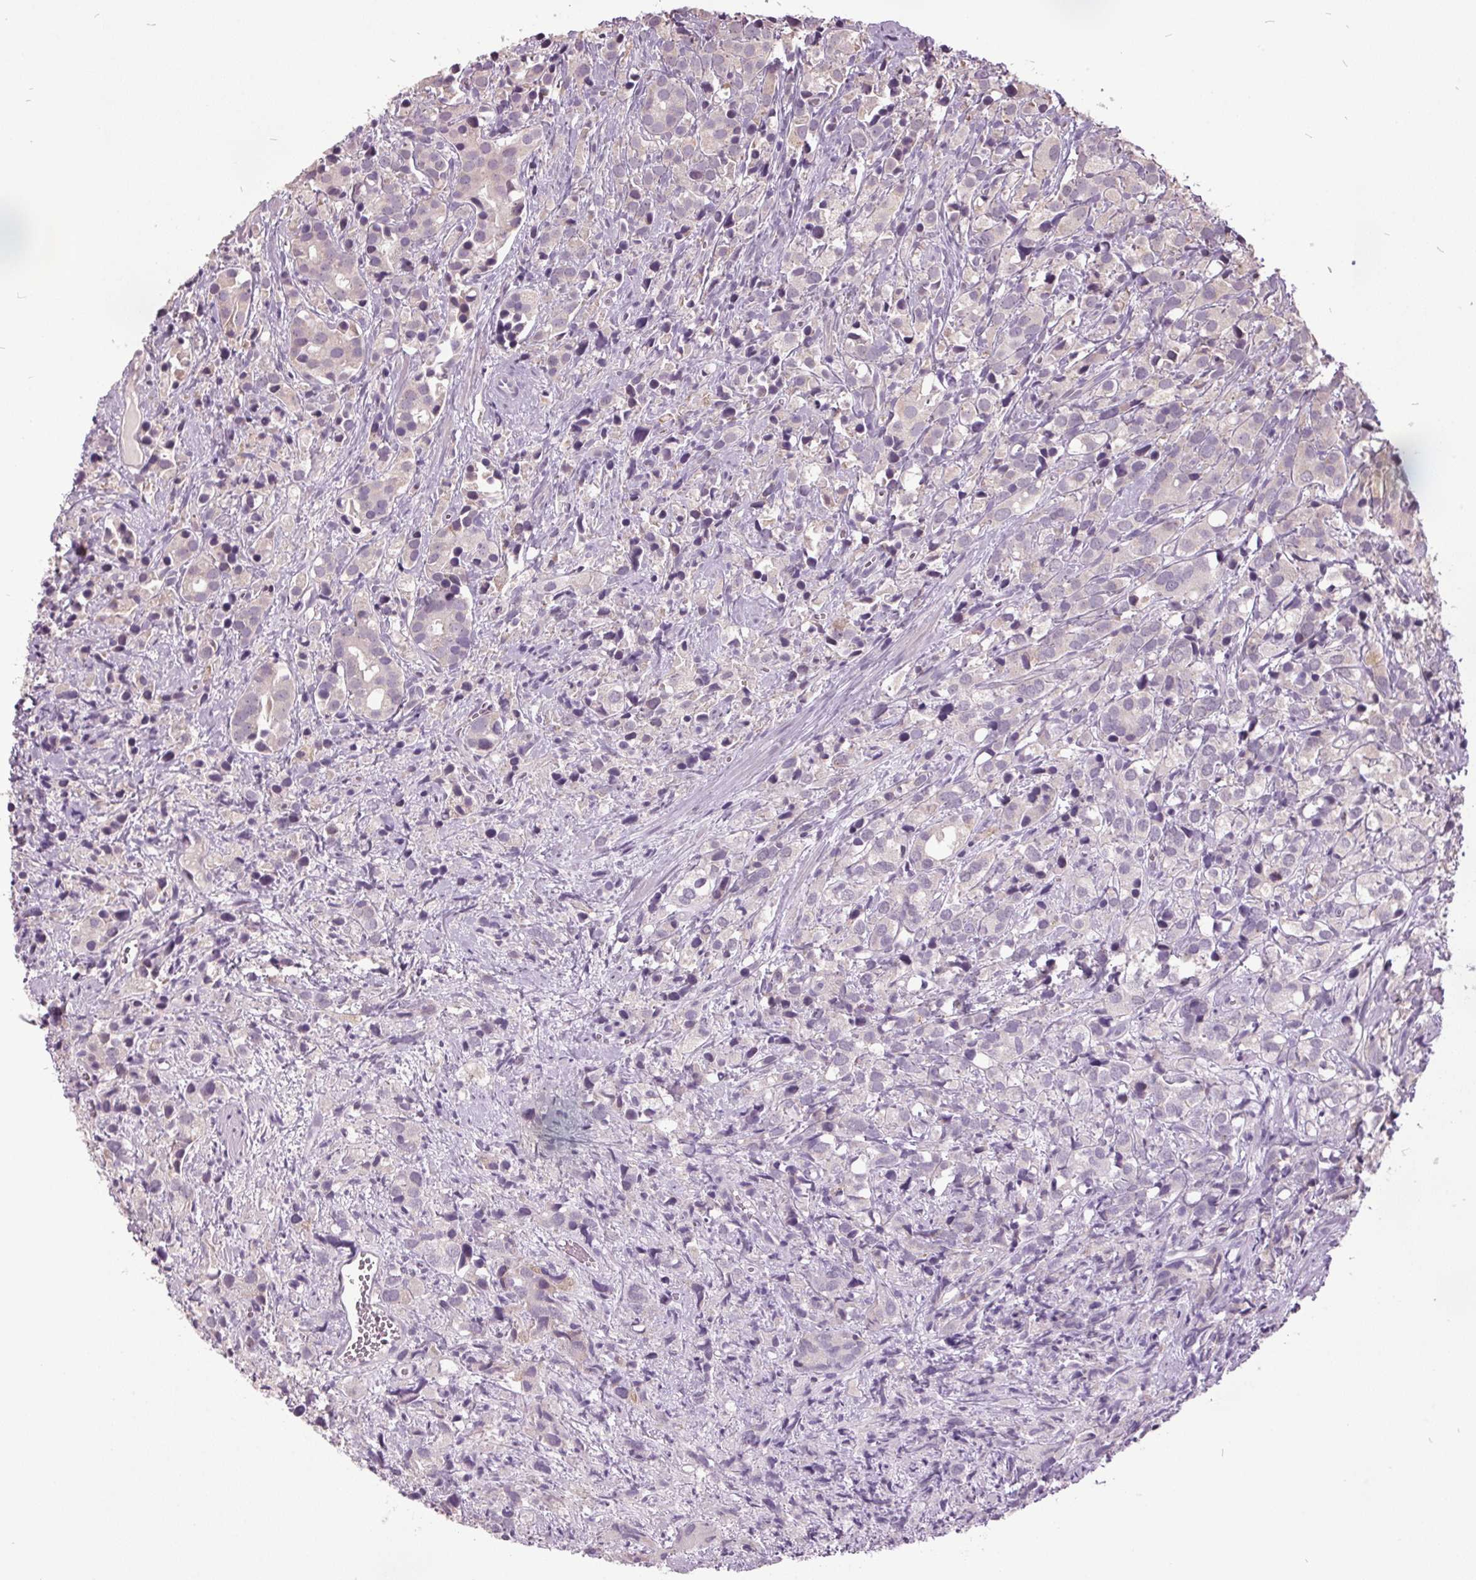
{"staining": {"intensity": "negative", "quantity": "none", "location": "none"}, "tissue": "prostate cancer", "cell_type": "Tumor cells", "image_type": "cancer", "snomed": [{"axis": "morphology", "description": "Adenocarcinoma, High grade"}, {"axis": "topography", "description": "Prostate"}], "caption": "A micrograph of human adenocarcinoma (high-grade) (prostate) is negative for staining in tumor cells. The staining was performed using DAB to visualize the protein expression in brown, while the nuclei were stained in blue with hematoxylin (Magnification: 20x).", "gene": "C2orf16", "patient": {"sex": "male", "age": 86}}